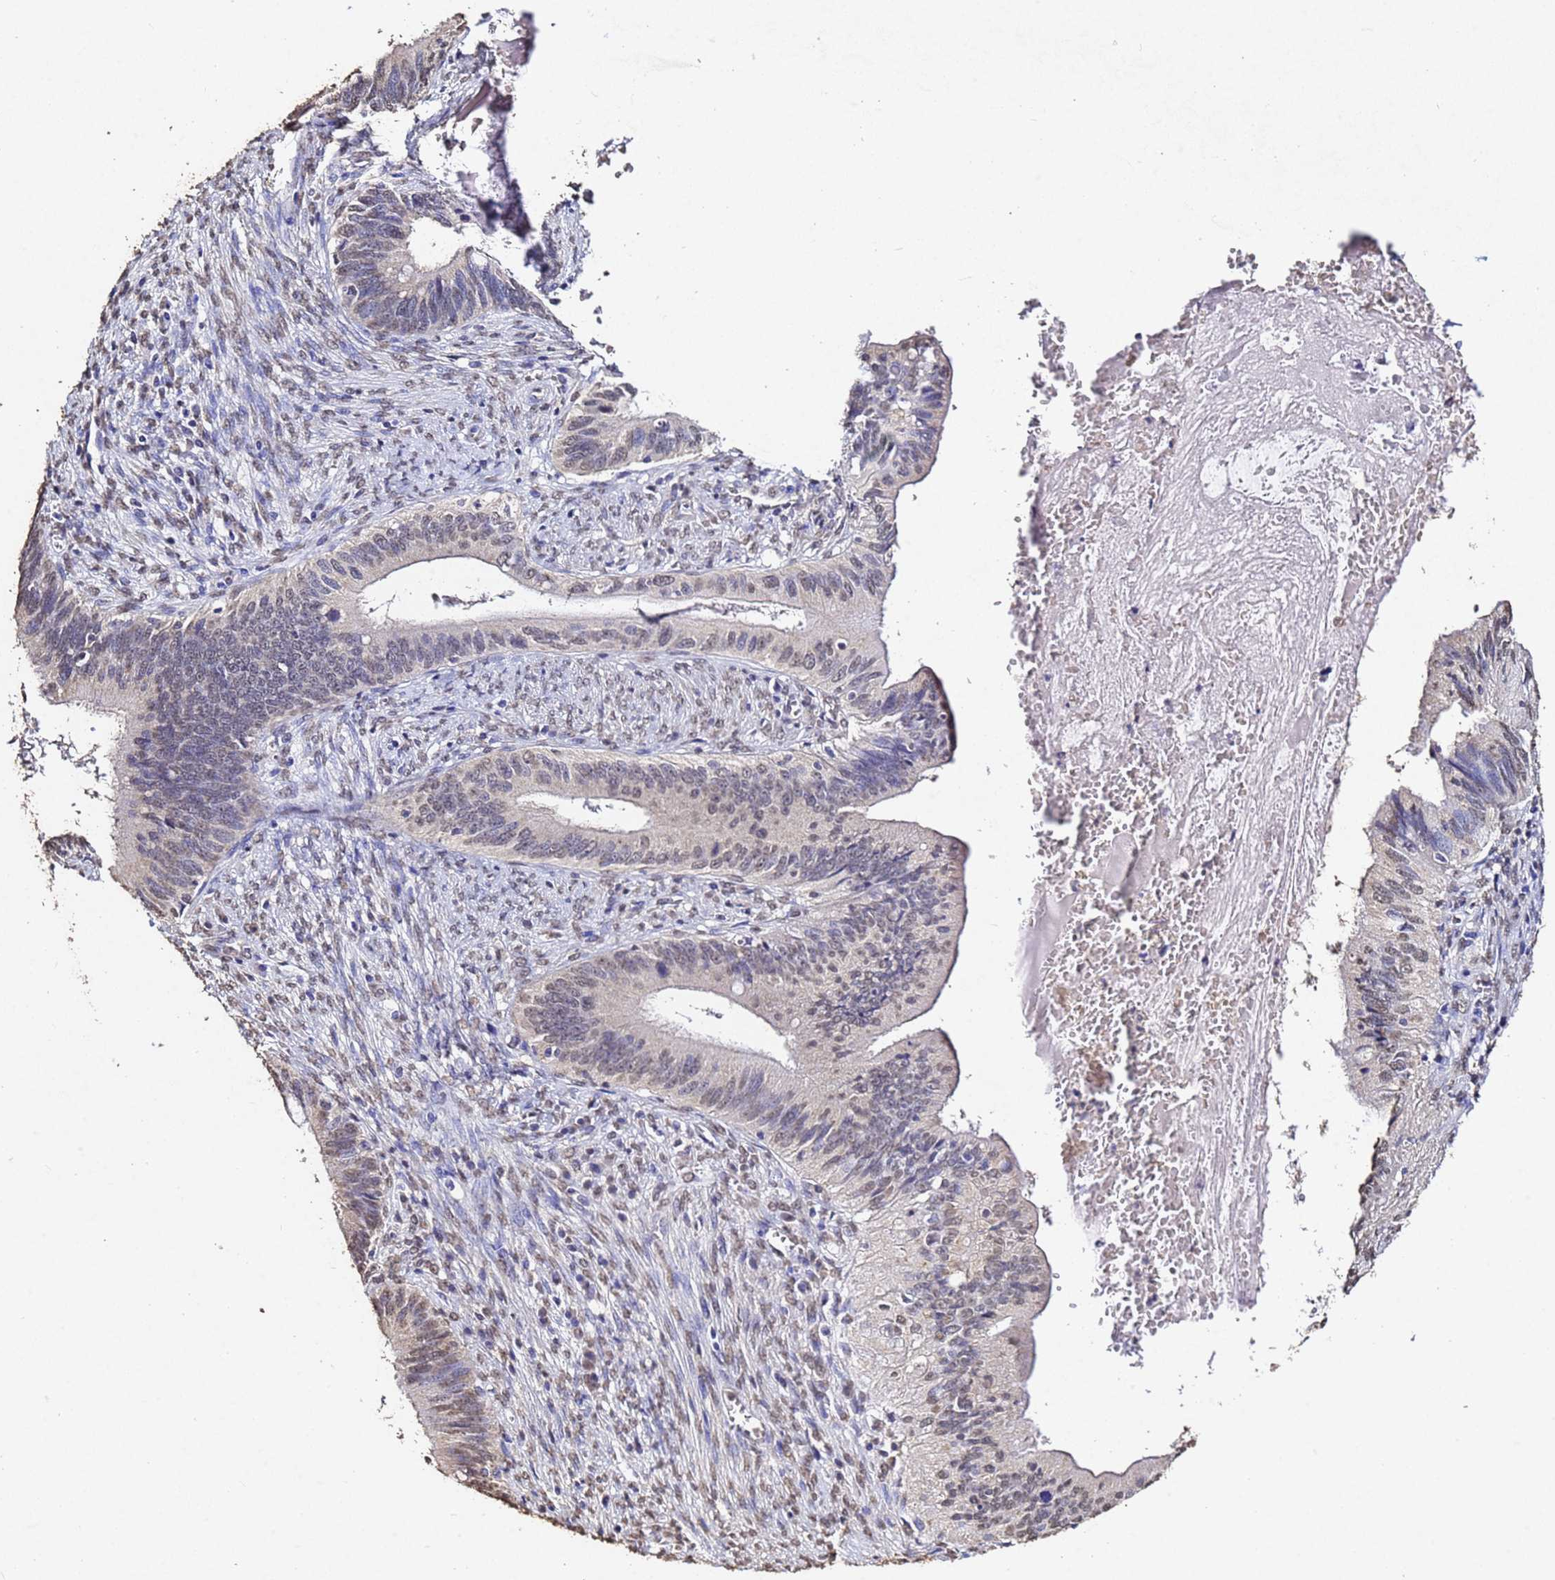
{"staining": {"intensity": "weak", "quantity": "25%-75%", "location": "nuclear"}, "tissue": "cervical cancer", "cell_type": "Tumor cells", "image_type": "cancer", "snomed": [{"axis": "morphology", "description": "Adenocarcinoma, NOS"}, {"axis": "topography", "description": "Cervix"}], "caption": "IHC micrograph of neoplastic tissue: human cervical adenocarcinoma stained using IHC exhibits low levels of weak protein expression localized specifically in the nuclear of tumor cells, appearing as a nuclear brown color.", "gene": "MYOCD", "patient": {"sex": "female", "age": 42}}